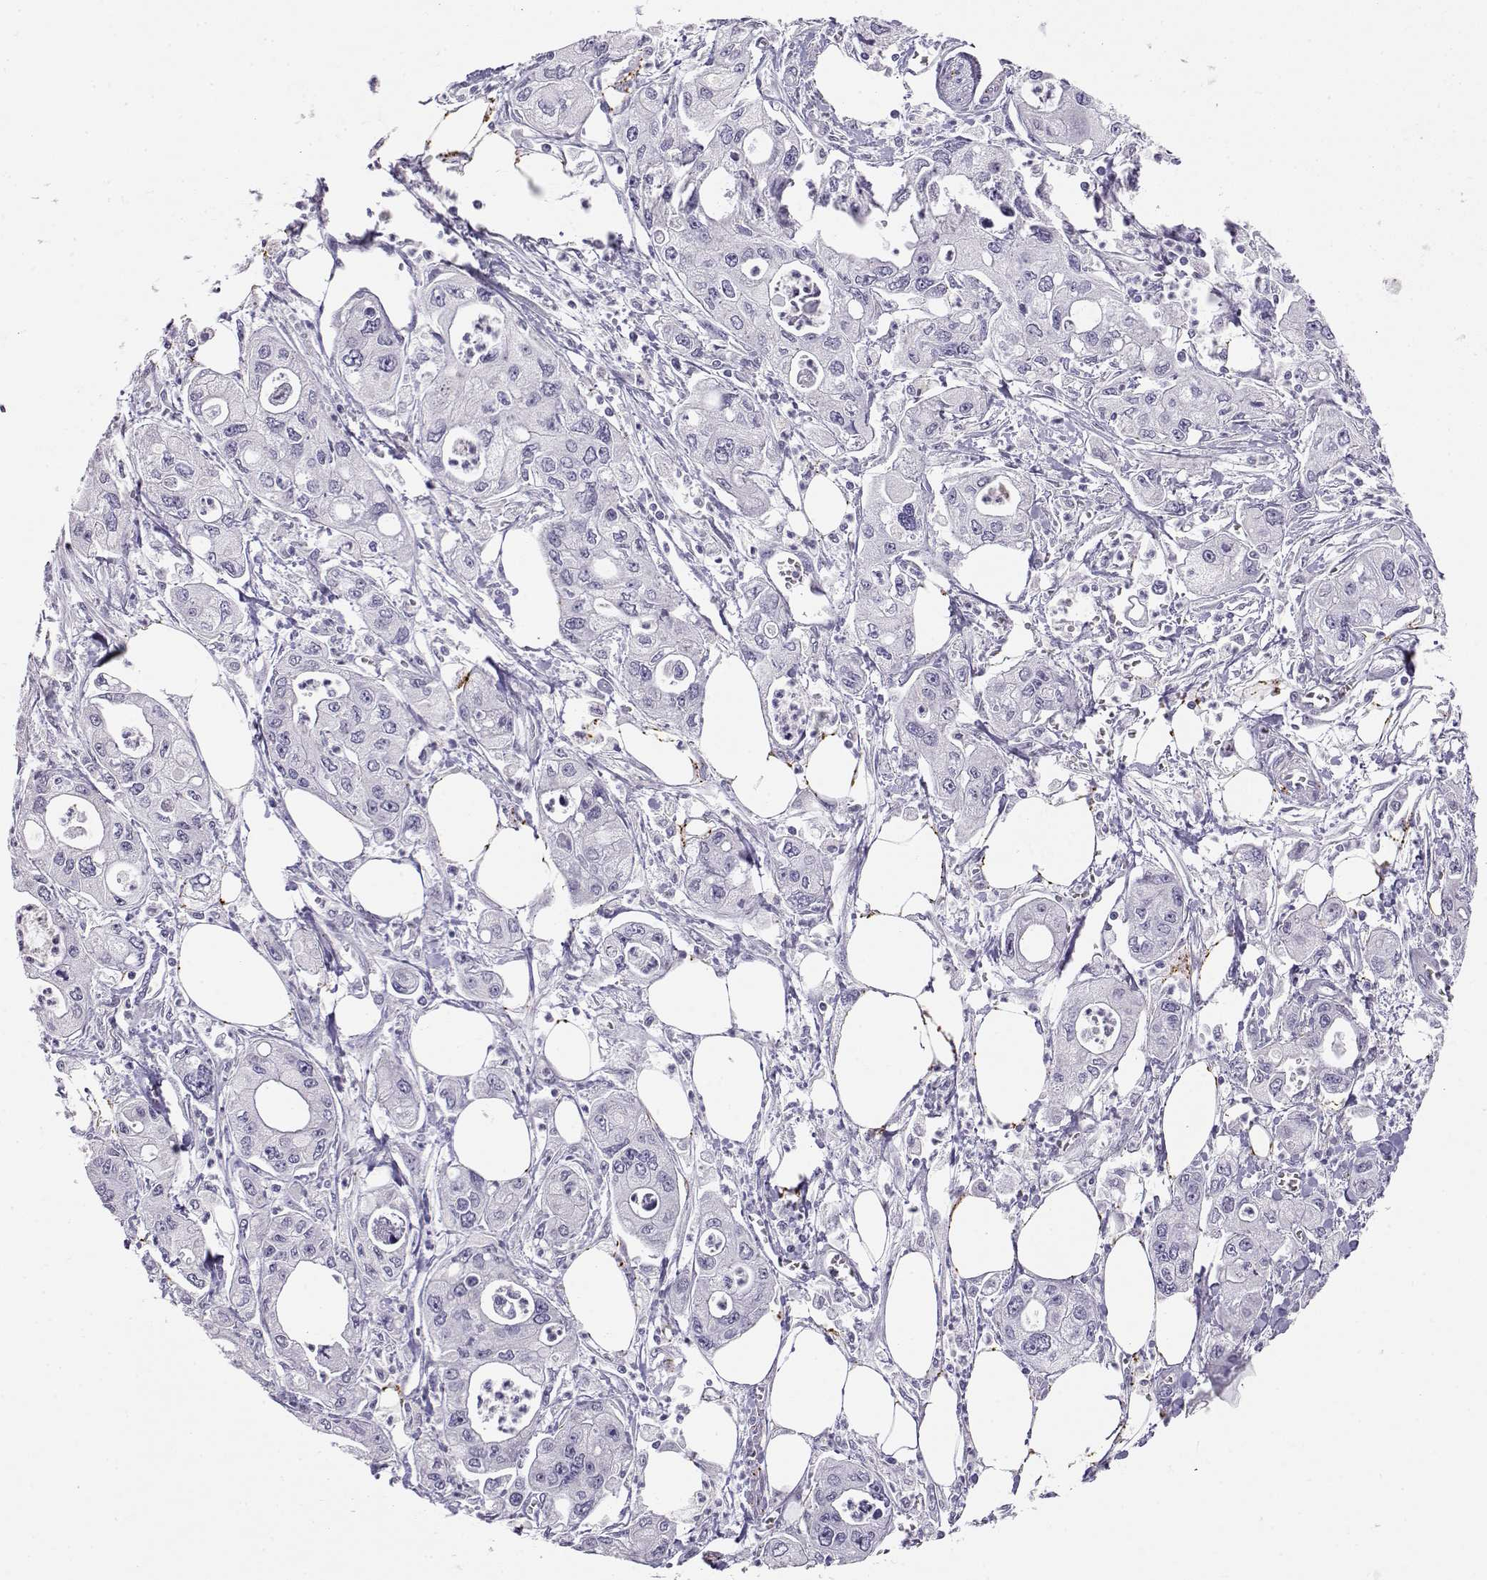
{"staining": {"intensity": "negative", "quantity": "none", "location": "none"}, "tissue": "pancreatic cancer", "cell_type": "Tumor cells", "image_type": "cancer", "snomed": [{"axis": "morphology", "description": "Adenocarcinoma, NOS"}, {"axis": "topography", "description": "Pancreas"}], "caption": "An image of pancreatic cancer stained for a protein exhibits no brown staining in tumor cells.", "gene": "ENDOU", "patient": {"sex": "male", "age": 70}}